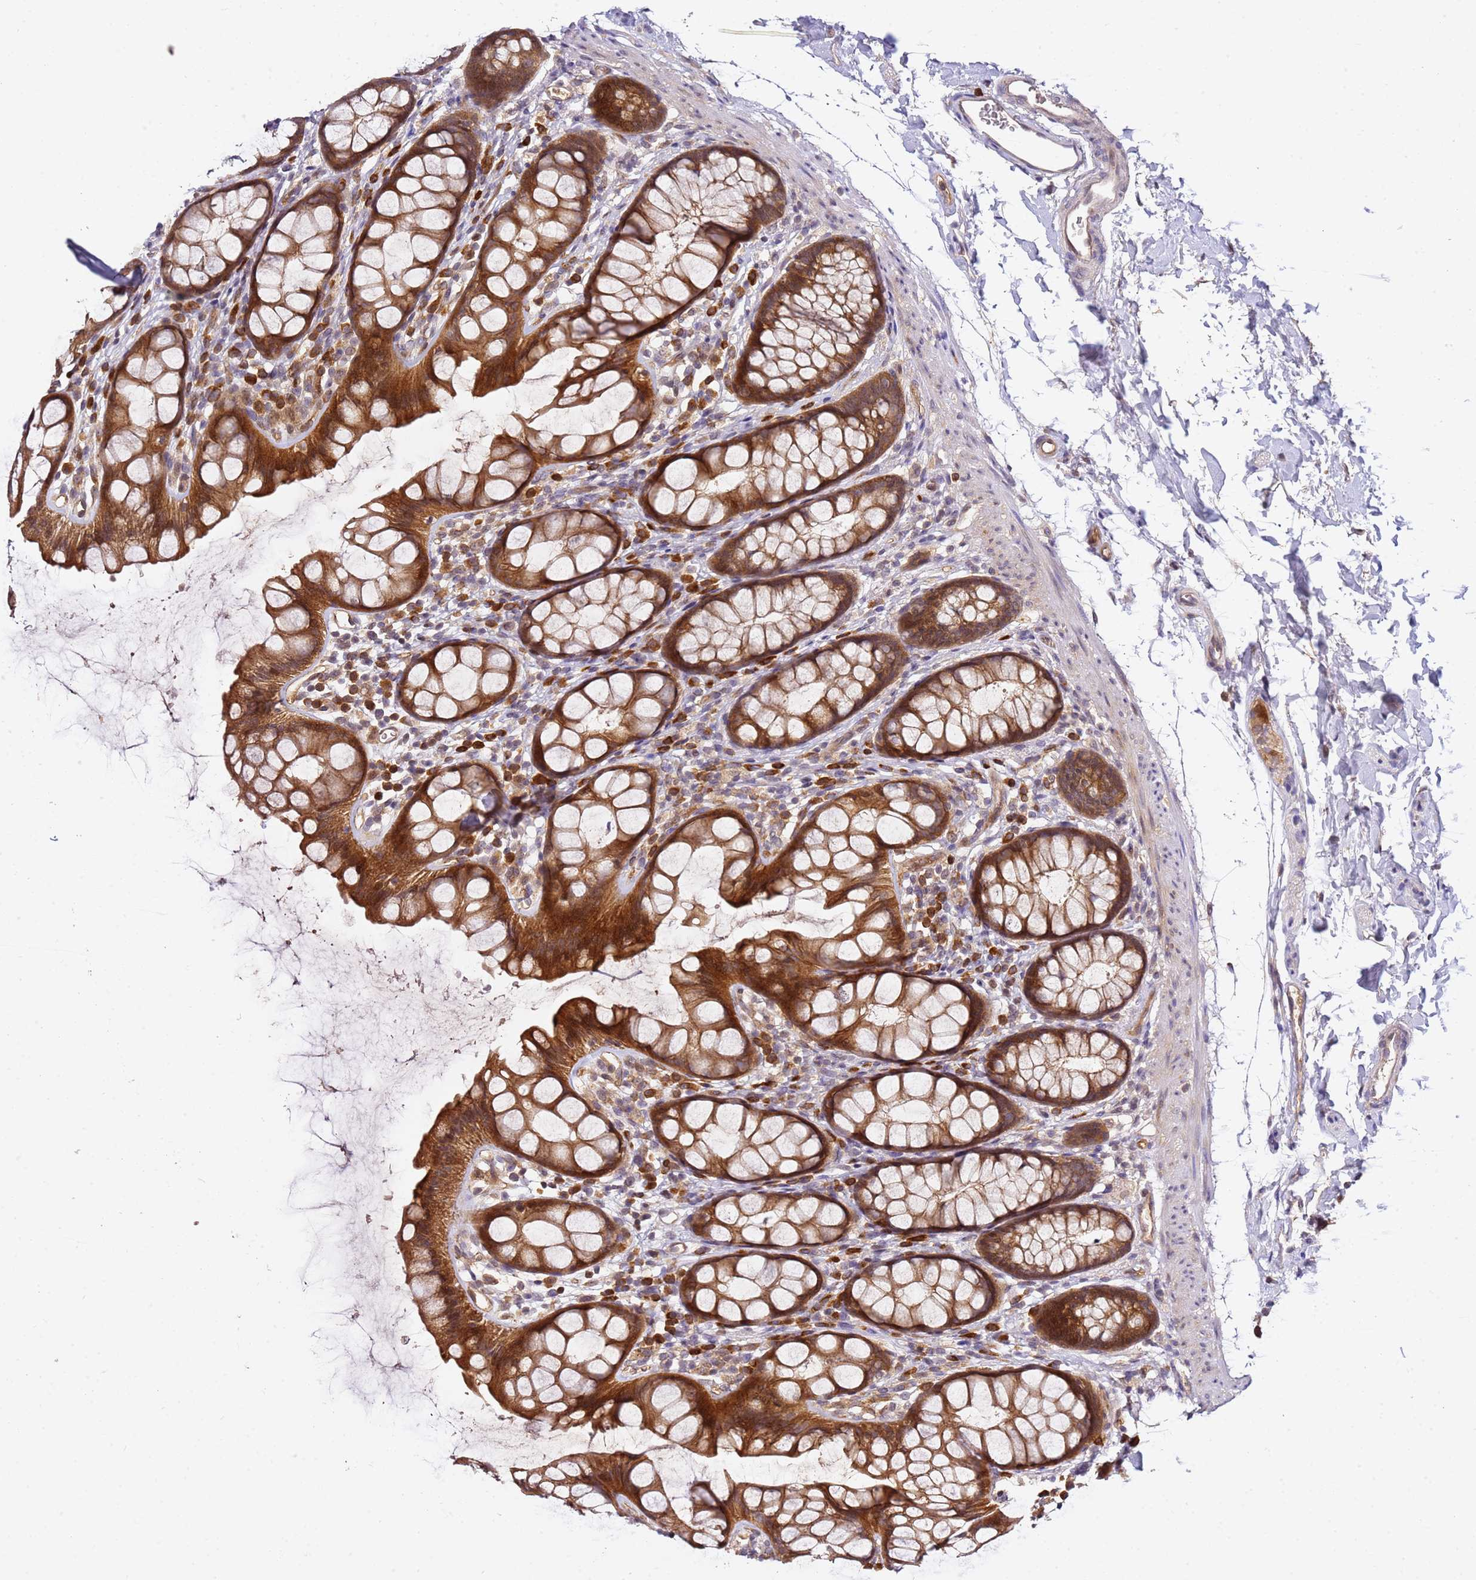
{"staining": {"intensity": "strong", "quantity": ">75%", "location": "cytoplasmic/membranous"}, "tissue": "rectum", "cell_type": "Glandular cells", "image_type": "normal", "snomed": [{"axis": "morphology", "description": "Normal tissue, NOS"}, {"axis": "topography", "description": "Rectum"}], "caption": "DAB immunohistochemical staining of unremarkable rectum demonstrates strong cytoplasmic/membranous protein expression in about >75% of glandular cells.", "gene": "OSBPL2", "patient": {"sex": "female", "age": 65}}